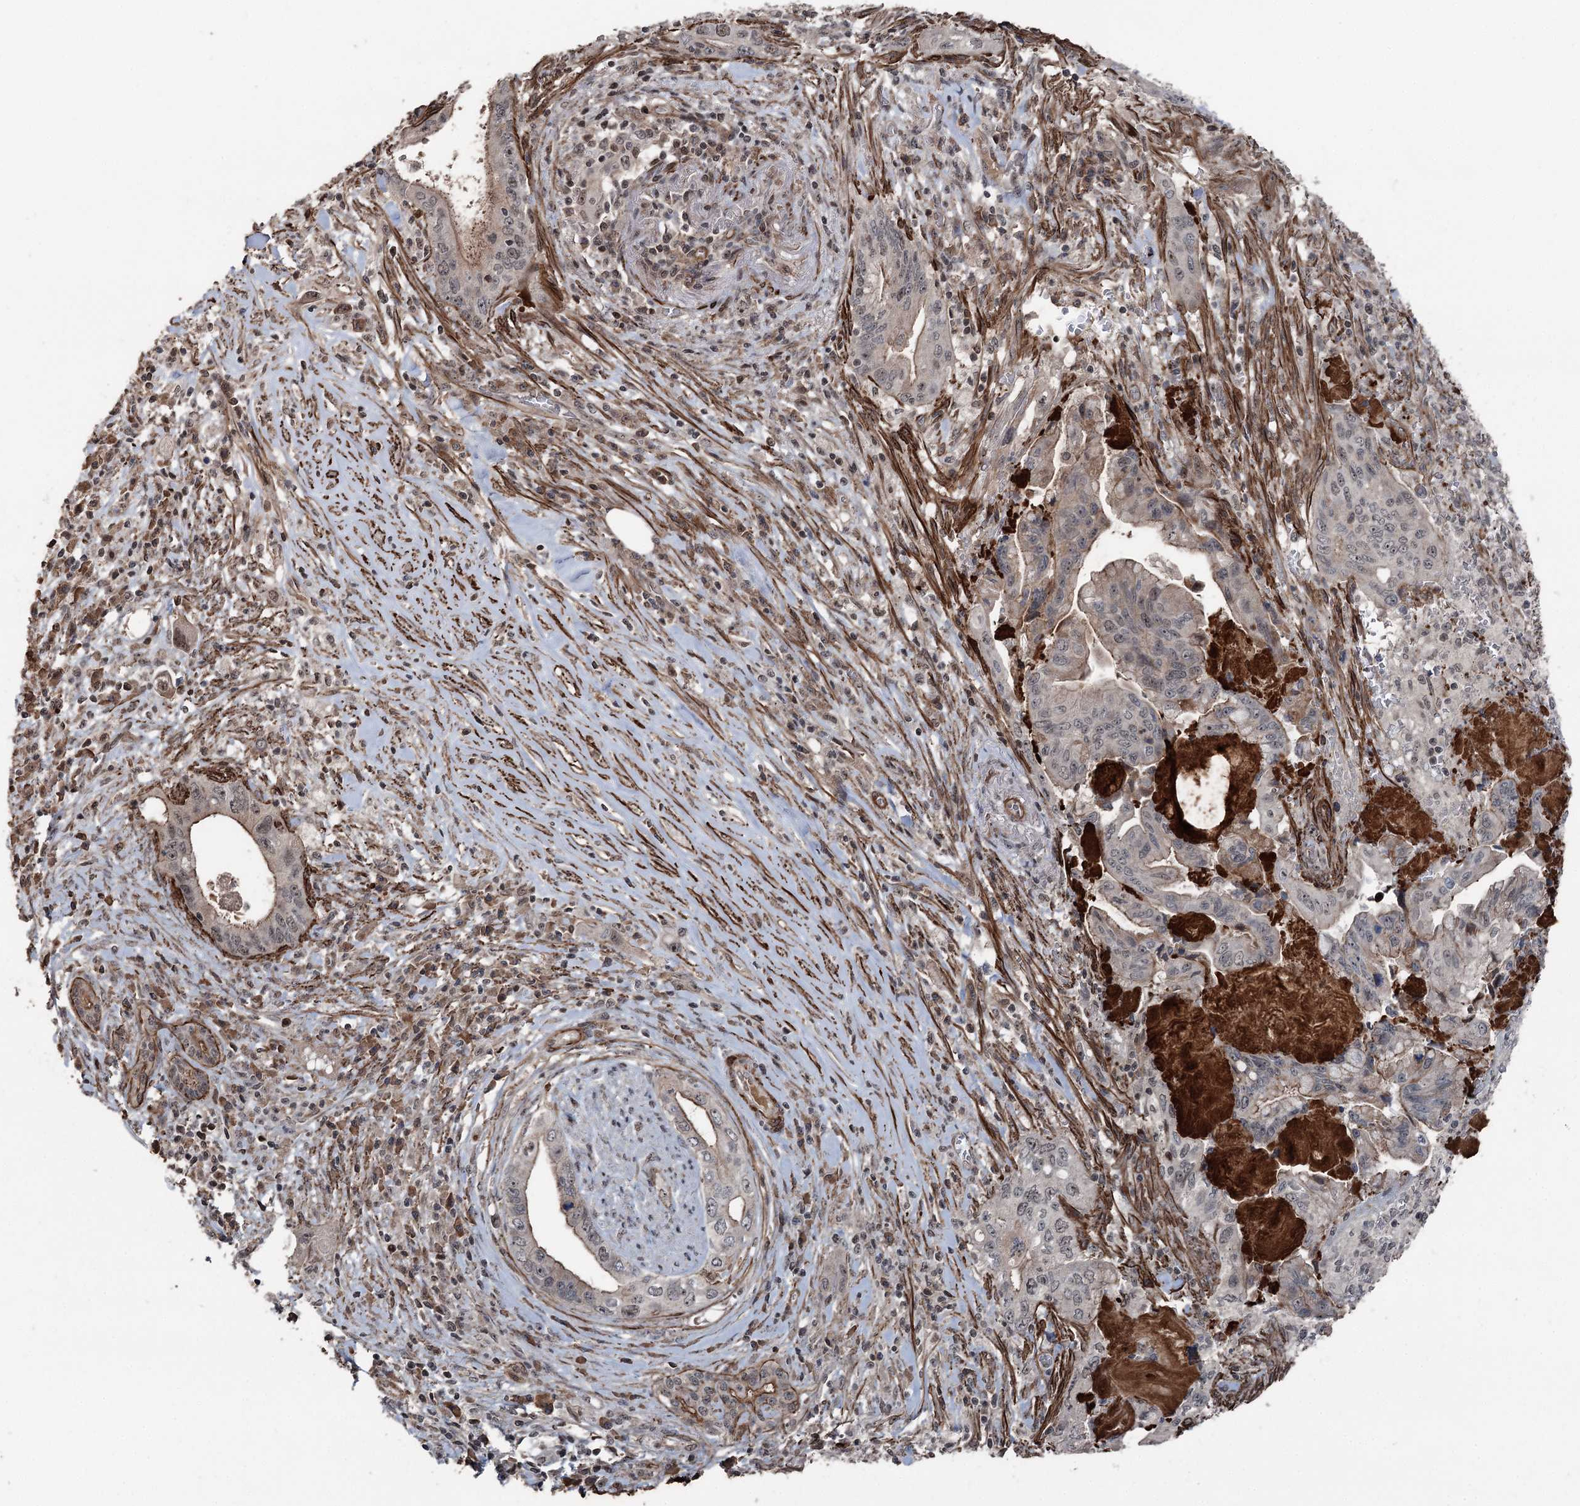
{"staining": {"intensity": "weak", "quantity": "<25%", "location": "cytoplasmic/membranous,nuclear"}, "tissue": "pancreatic cancer", "cell_type": "Tumor cells", "image_type": "cancer", "snomed": [{"axis": "morphology", "description": "Adenocarcinoma, NOS"}, {"axis": "topography", "description": "Pancreas"}], "caption": "An image of pancreatic cancer stained for a protein demonstrates no brown staining in tumor cells. (Brightfield microscopy of DAB (3,3'-diaminobenzidine) immunohistochemistry (IHC) at high magnification).", "gene": "CCDC82", "patient": {"sex": "female", "age": 73}}